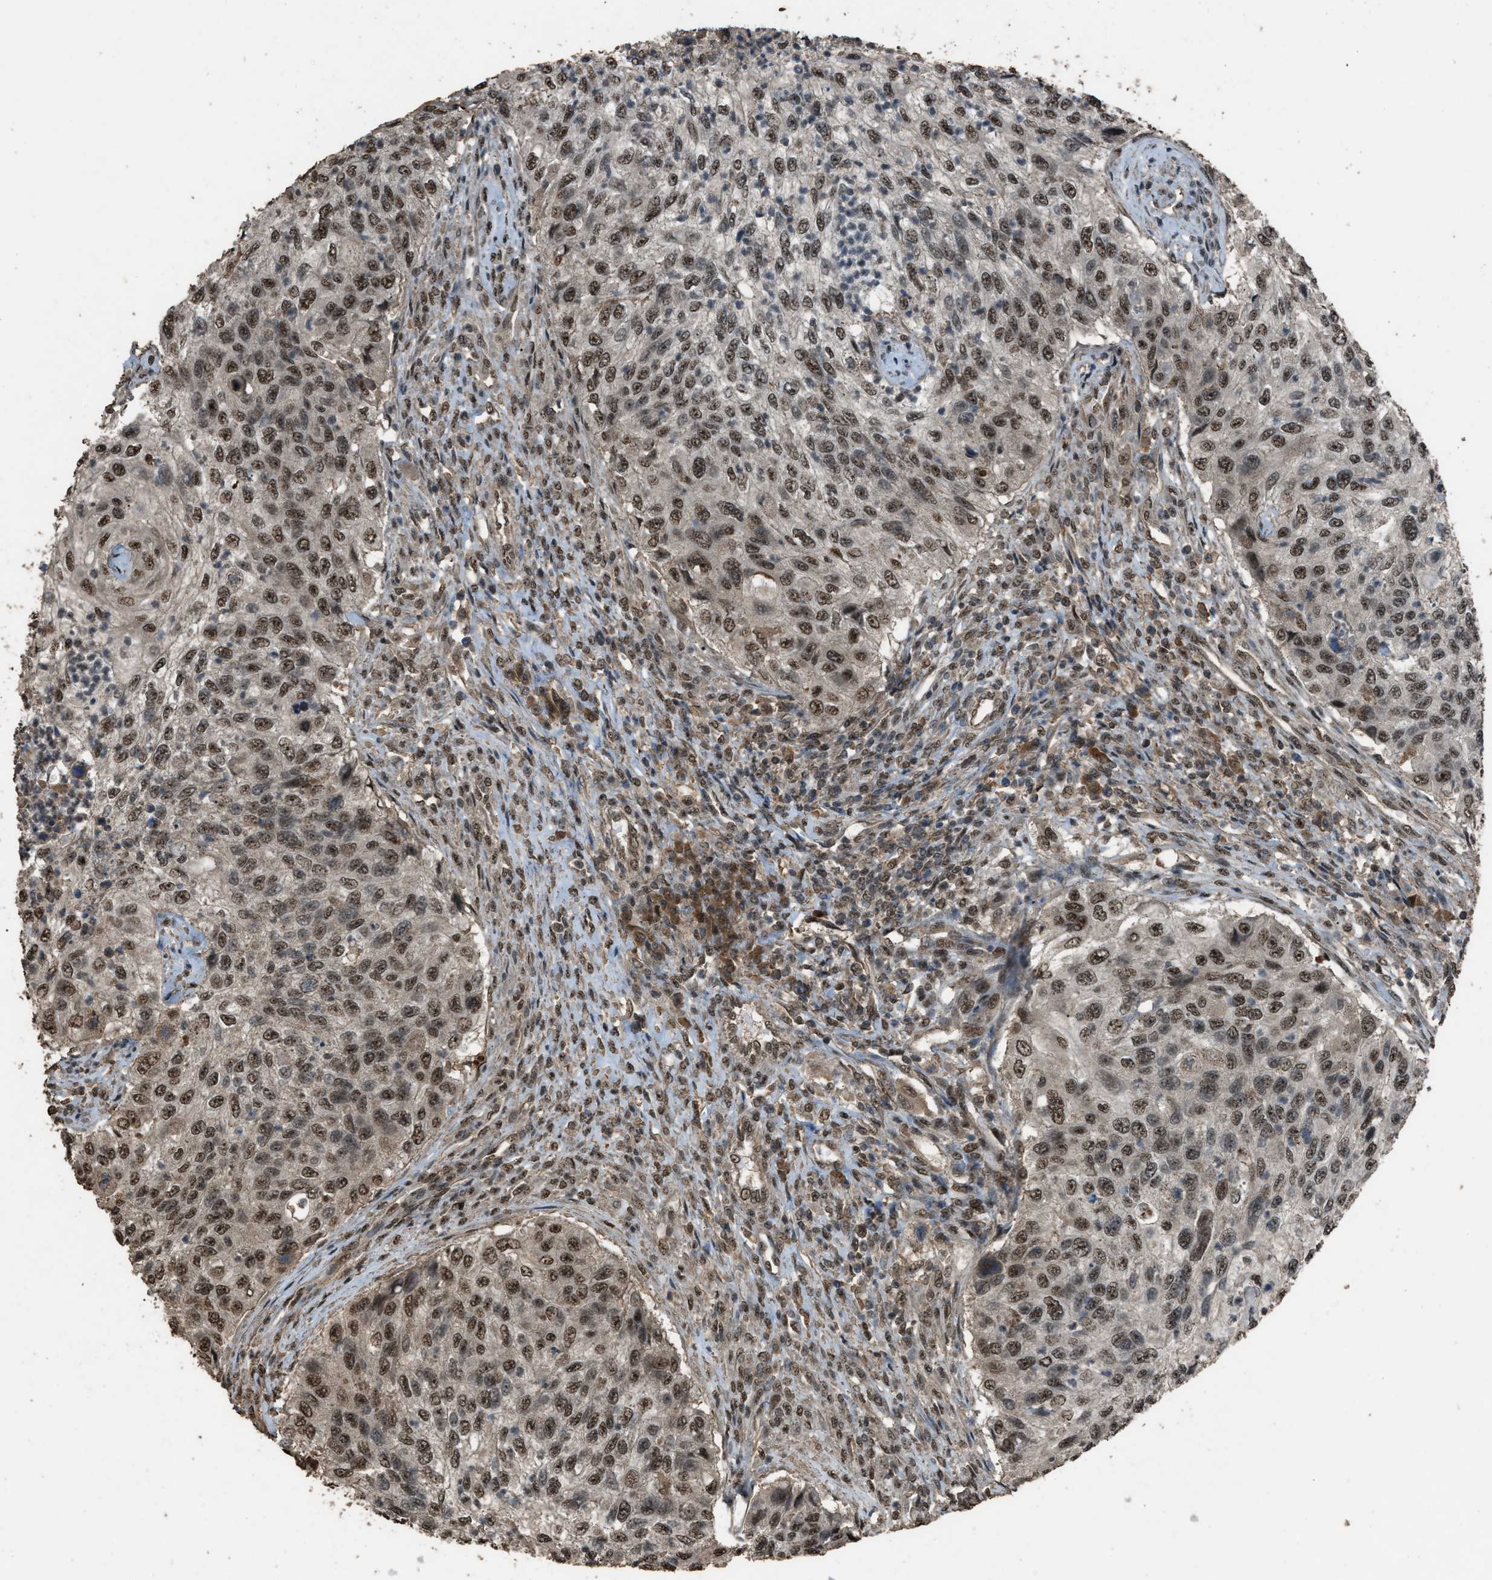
{"staining": {"intensity": "moderate", "quantity": ">75%", "location": "nuclear"}, "tissue": "urothelial cancer", "cell_type": "Tumor cells", "image_type": "cancer", "snomed": [{"axis": "morphology", "description": "Urothelial carcinoma, High grade"}, {"axis": "topography", "description": "Urinary bladder"}], "caption": "Protein staining of urothelial cancer tissue exhibits moderate nuclear expression in about >75% of tumor cells. The staining was performed using DAB to visualize the protein expression in brown, while the nuclei were stained in blue with hematoxylin (Magnification: 20x).", "gene": "SERTAD2", "patient": {"sex": "female", "age": 60}}